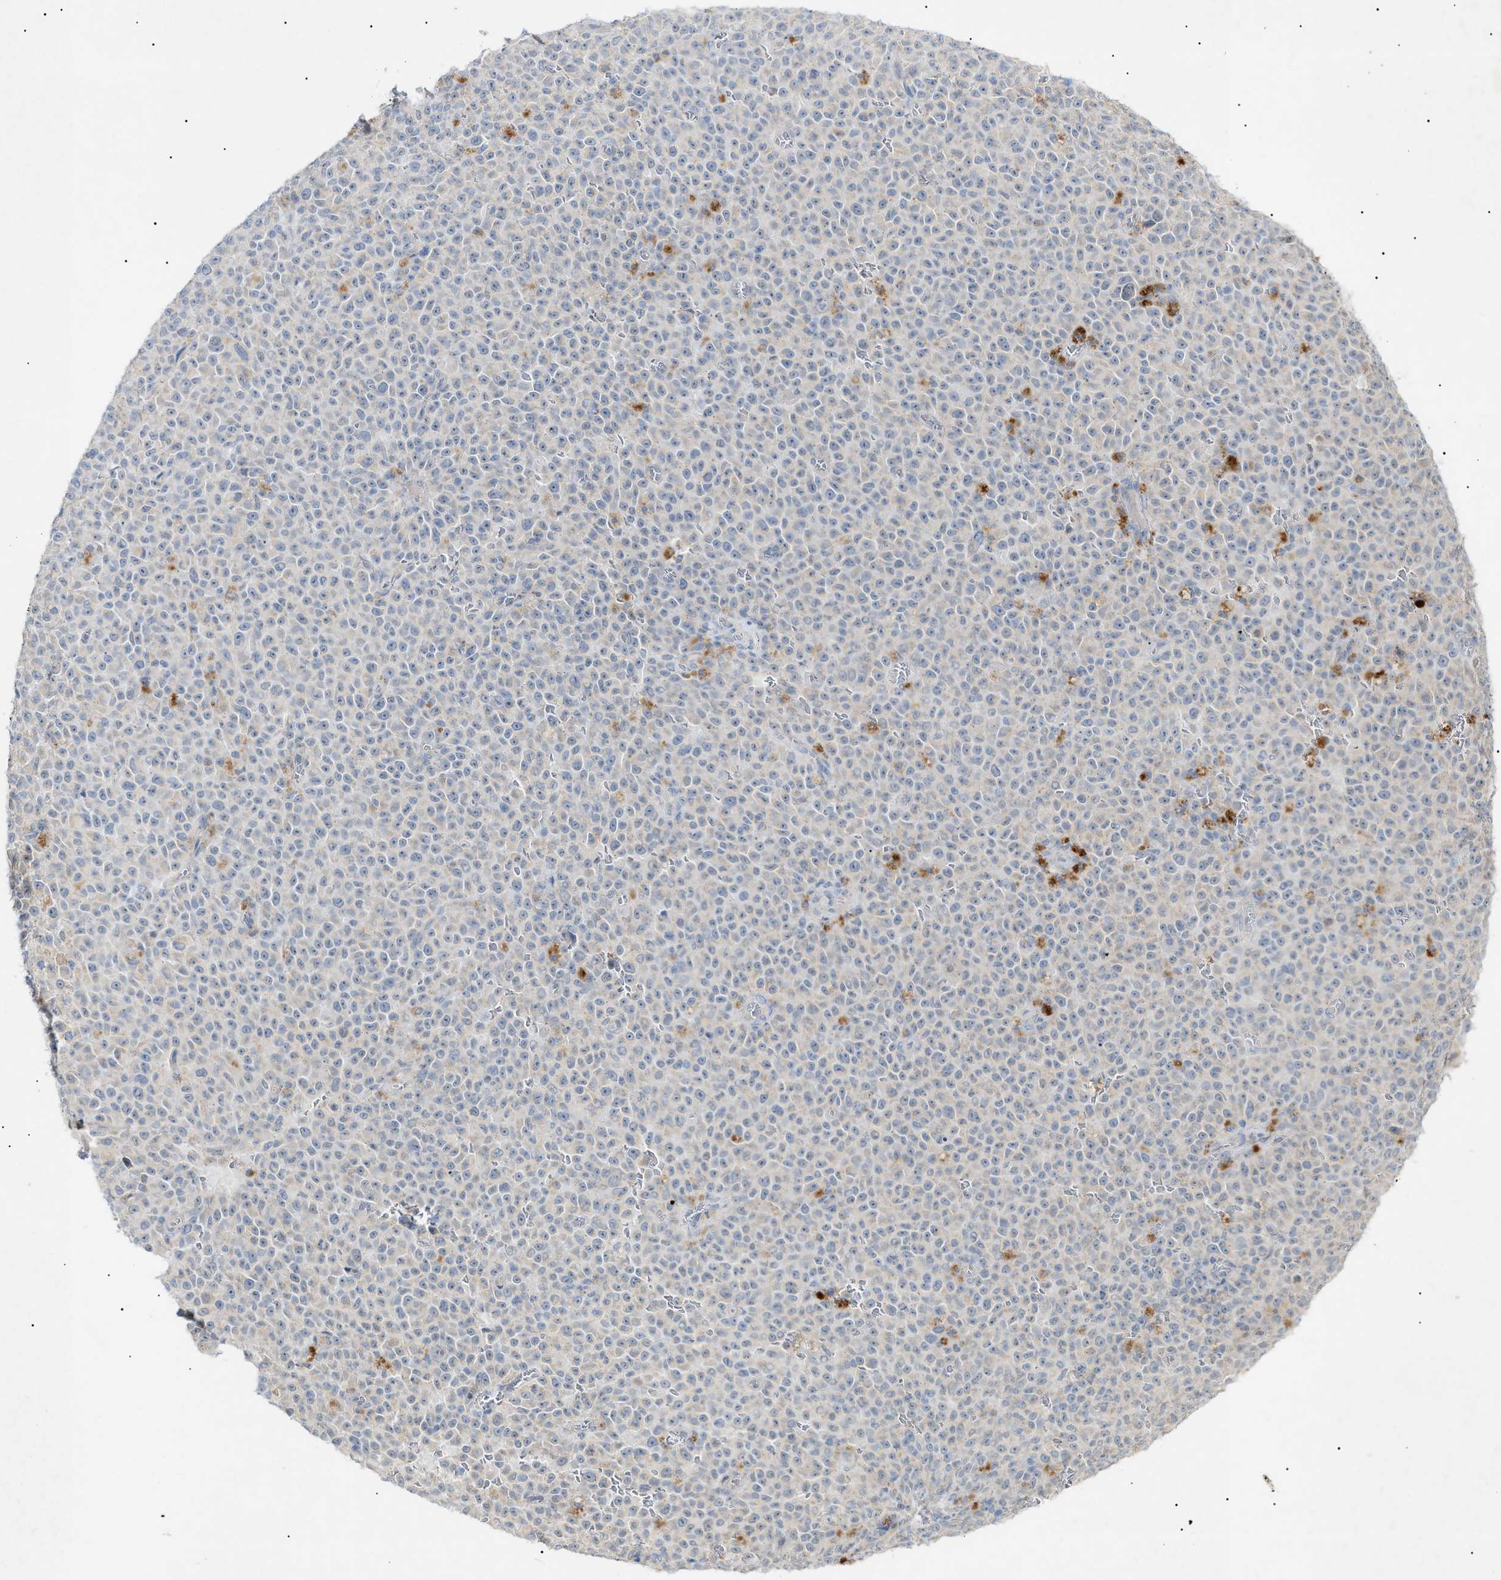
{"staining": {"intensity": "negative", "quantity": "none", "location": "none"}, "tissue": "melanoma", "cell_type": "Tumor cells", "image_type": "cancer", "snomed": [{"axis": "morphology", "description": "Malignant melanoma, NOS"}, {"axis": "topography", "description": "Skin"}], "caption": "An image of human malignant melanoma is negative for staining in tumor cells.", "gene": "SLC25A31", "patient": {"sex": "female", "age": 82}}